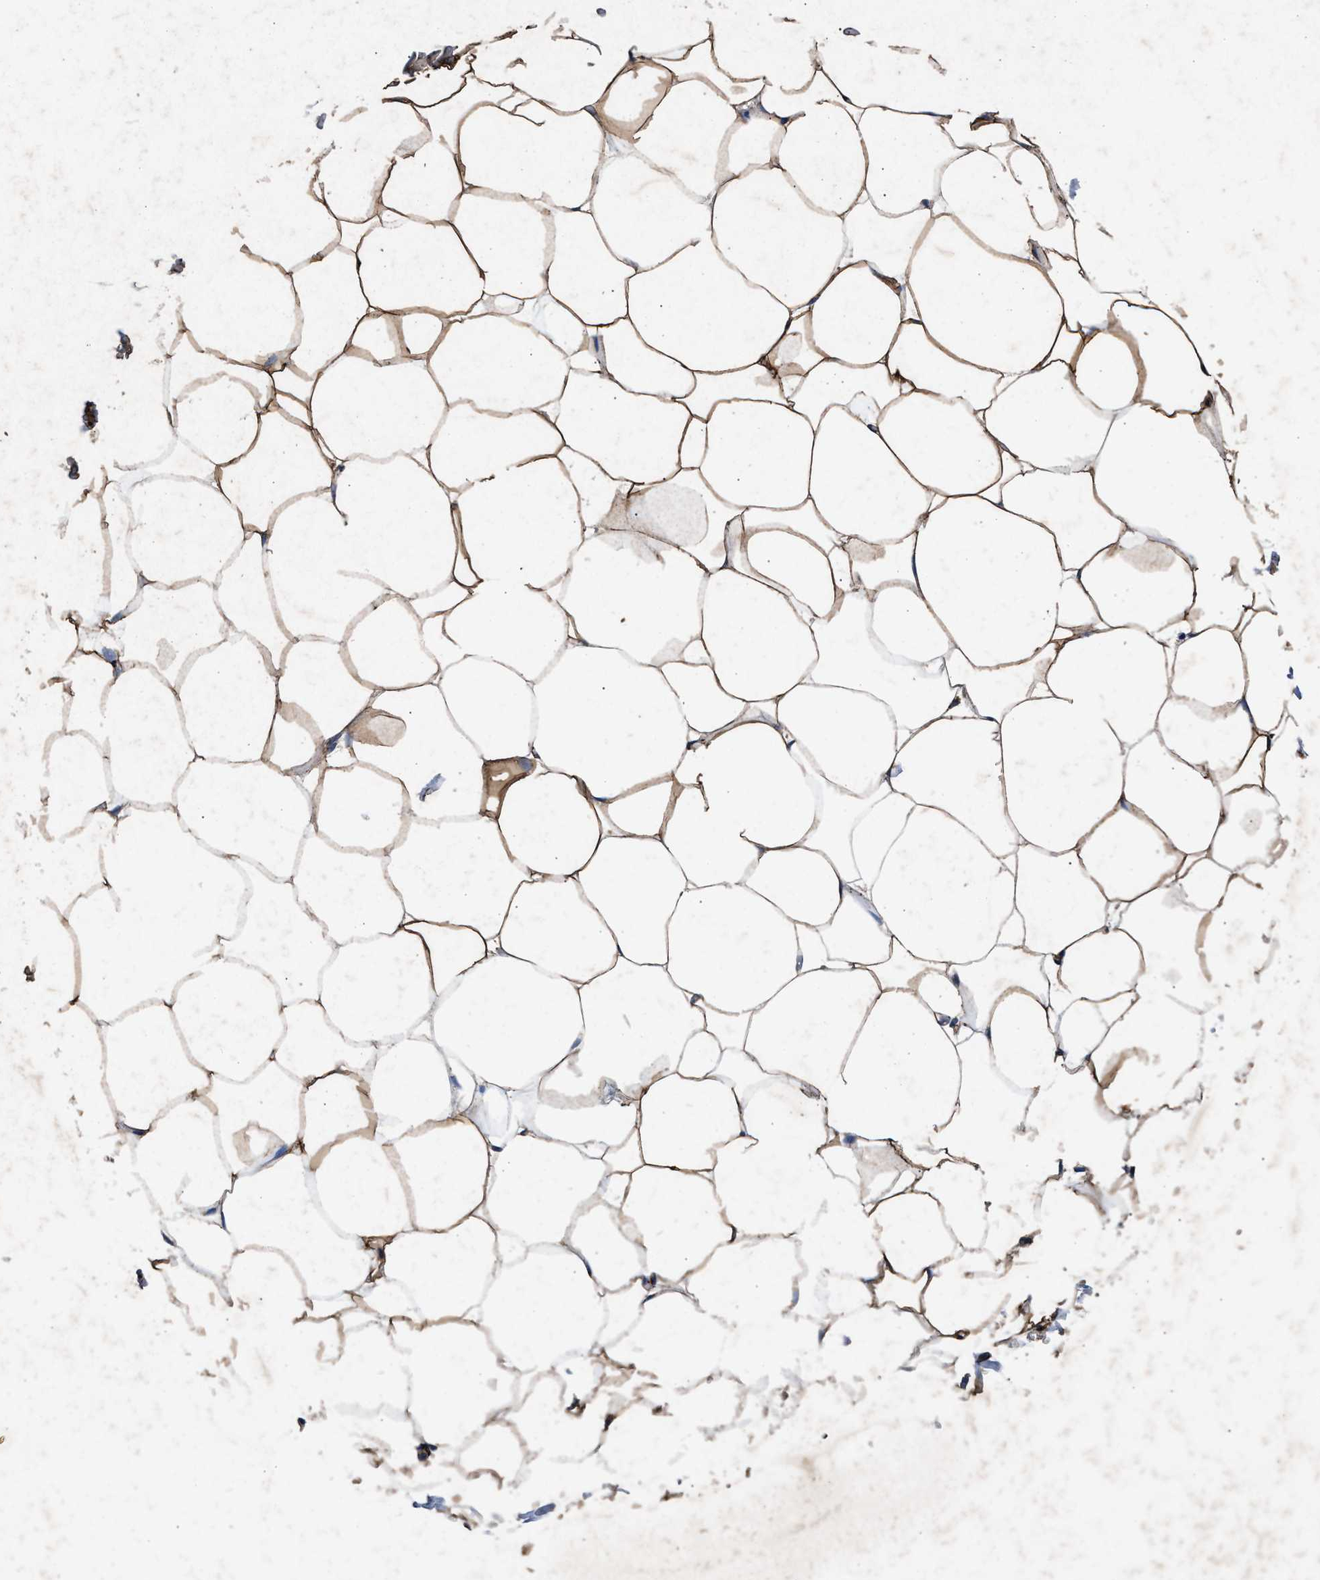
{"staining": {"intensity": "moderate", "quantity": ">75%", "location": "cytoplasmic/membranous"}, "tissue": "adipose tissue", "cell_type": "Adipocytes", "image_type": "normal", "snomed": [{"axis": "morphology", "description": "Normal tissue, NOS"}, {"axis": "topography", "description": "Breast"}, {"axis": "topography", "description": "Adipose tissue"}], "caption": "Protein staining reveals moderate cytoplasmic/membranous expression in about >75% of adipocytes in benign adipose tissue. The protein of interest is stained brown, and the nuclei are stained in blue (DAB IHC with brightfield microscopy, high magnification).", "gene": "LTB4R2", "patient": {"sex": "female", "age": 25}}